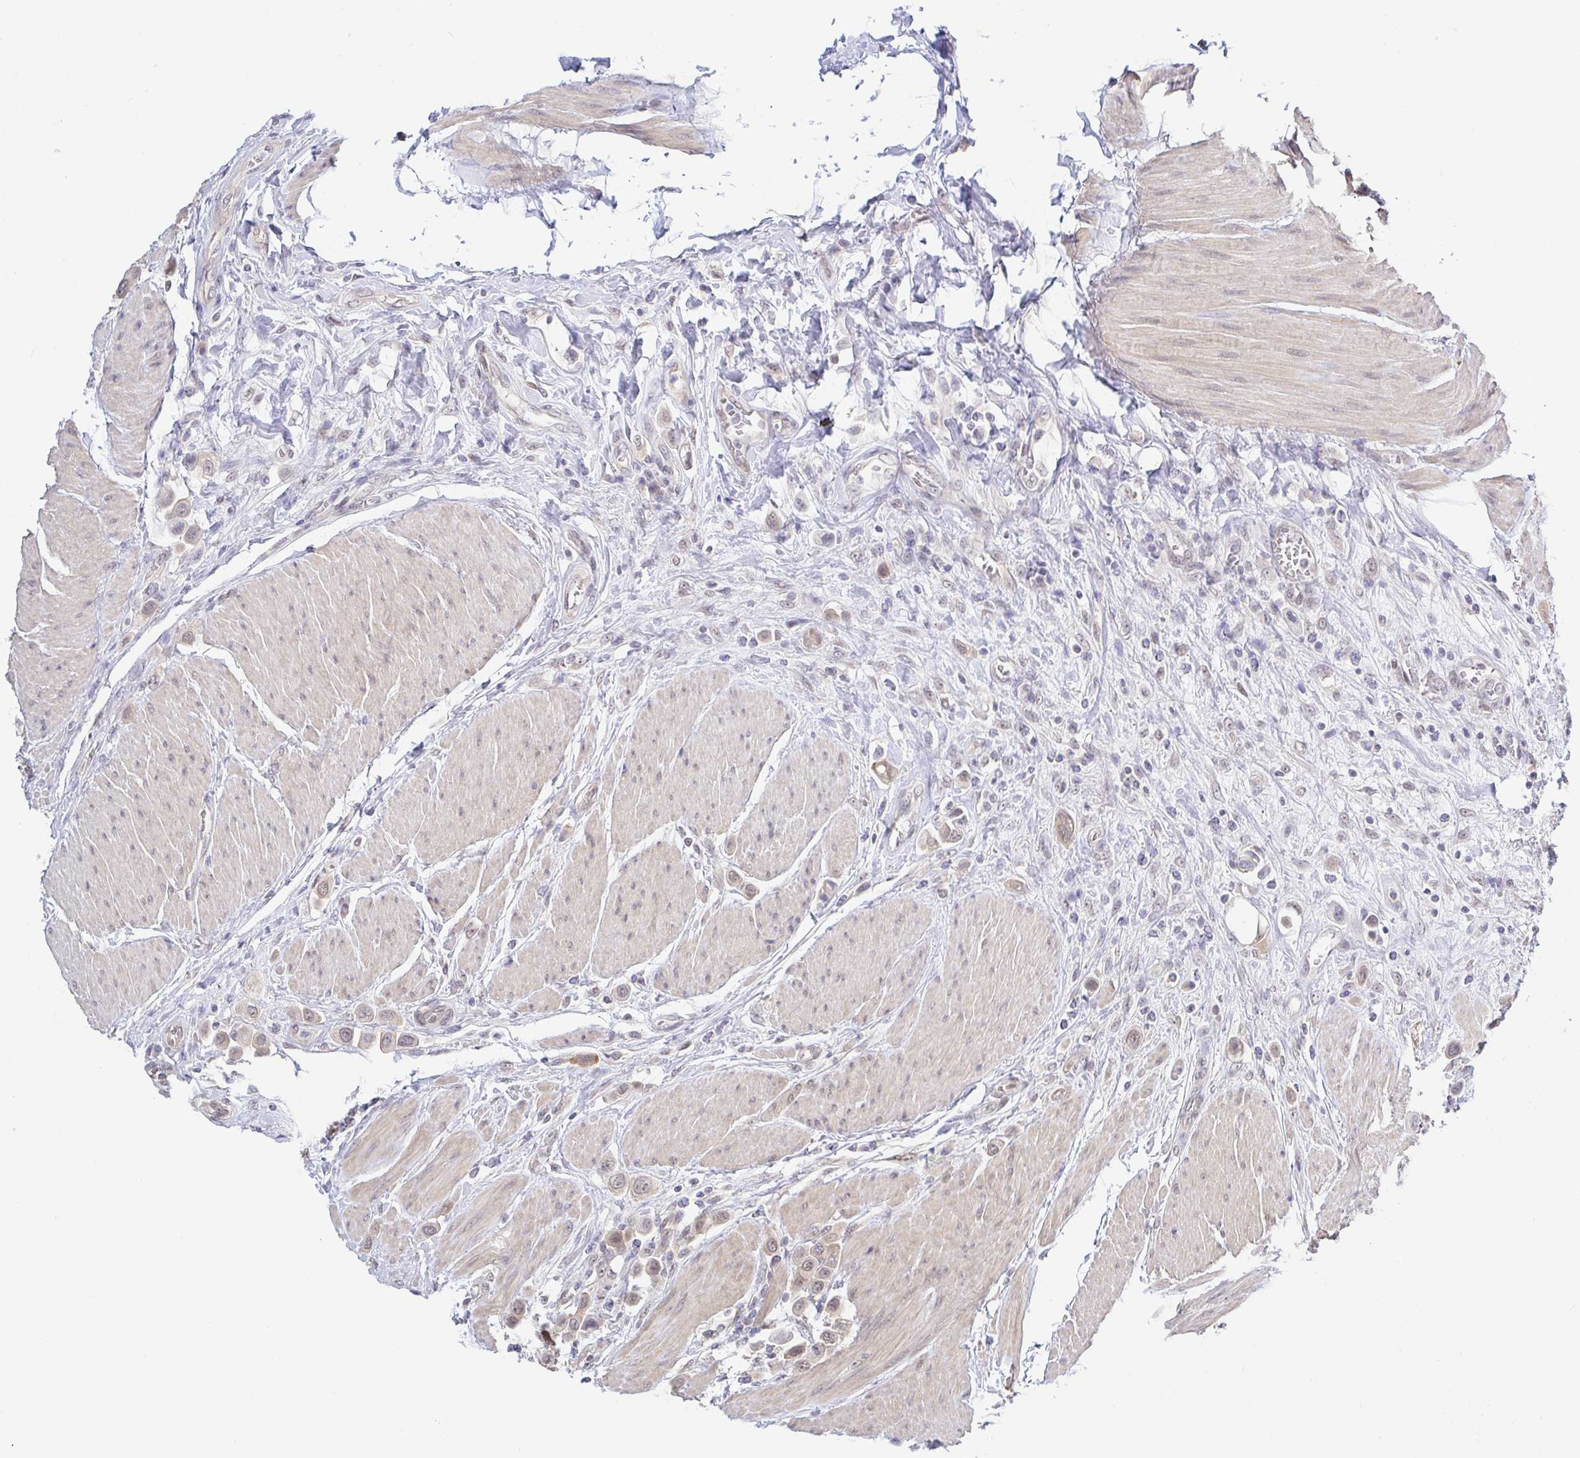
{"staining": {"intensity": "weak", "quantity": ">75%", "location": "nuclear"}, "tissue": "urothelial cancer", "cell_type": "Tumor cells", "image_type": "cancer", "snomed": [{"axis": "morphology", "description": "Urothelial carcinoma, High grade"}, {"axis": "topography", "description": "Urinary bladder"}], "caption": "Urothelial cancer was stained to show a protein in brown. There is low levels of weak nuclear positivity in about >75% of tumor cells.", "gene": "HYPK", "patient": {"sex": "male", "age": 50}}